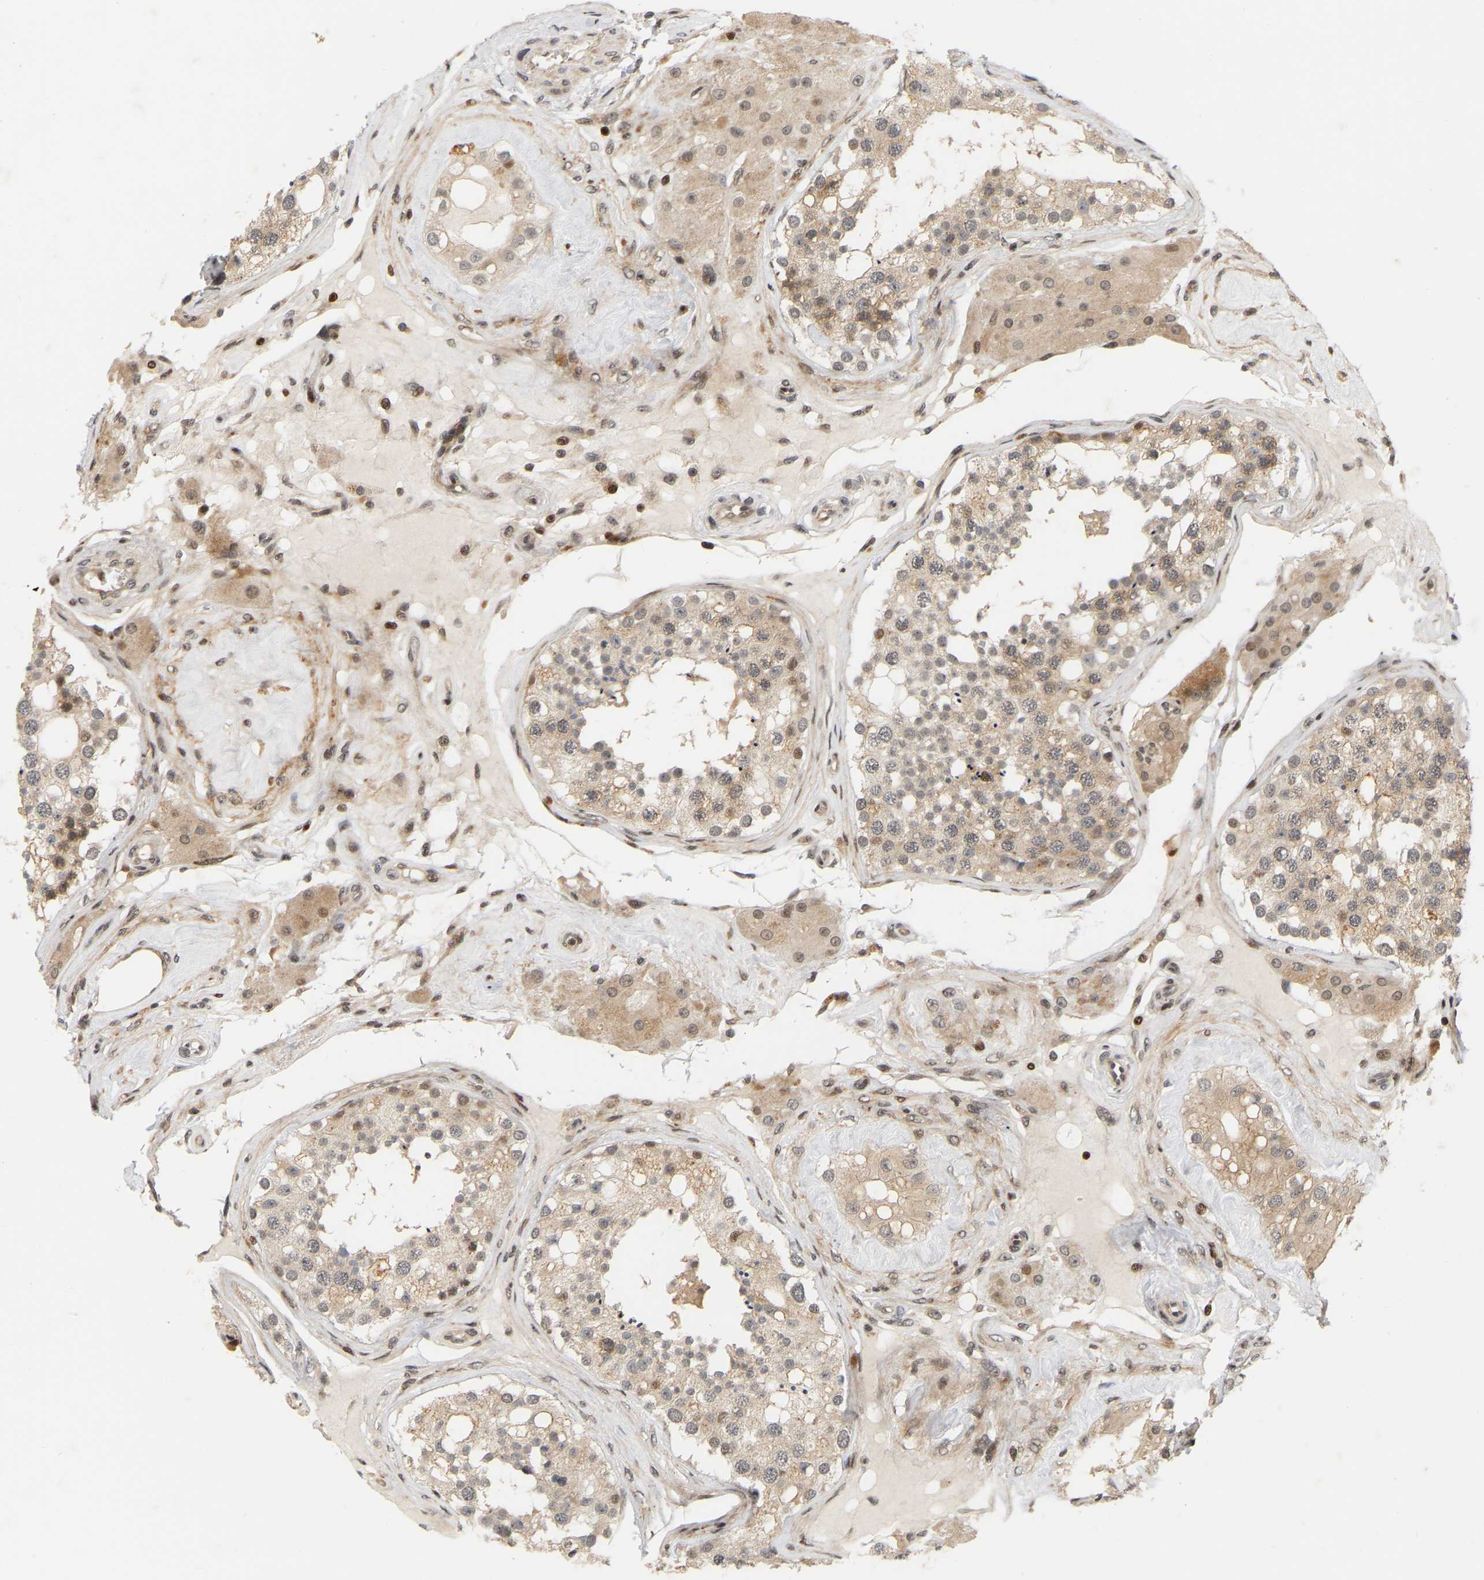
{"staining": {"intensity": "weak", "quantity": ">75%", "location": "cytoplasmic/membranous"}, "tissue": "testis", "cell_type": "Cells in seminiferous ducts", "image_type": "normal", "snomed": [{"axis": "morphology", "description": "Normal tissue, NOS"}, {"axis": "topography", "description": "Testis"}], "caption": "The histopathology image shows a brown stain indicating the presence of a protein in the cytoplasmic/membranous of cells in seminiferous ducts in testis. The protein is shown in brown color, while the nuclei are stained blue.", "gene": "NFE2L2", "patient": {"sex": "male", "age": 68}}